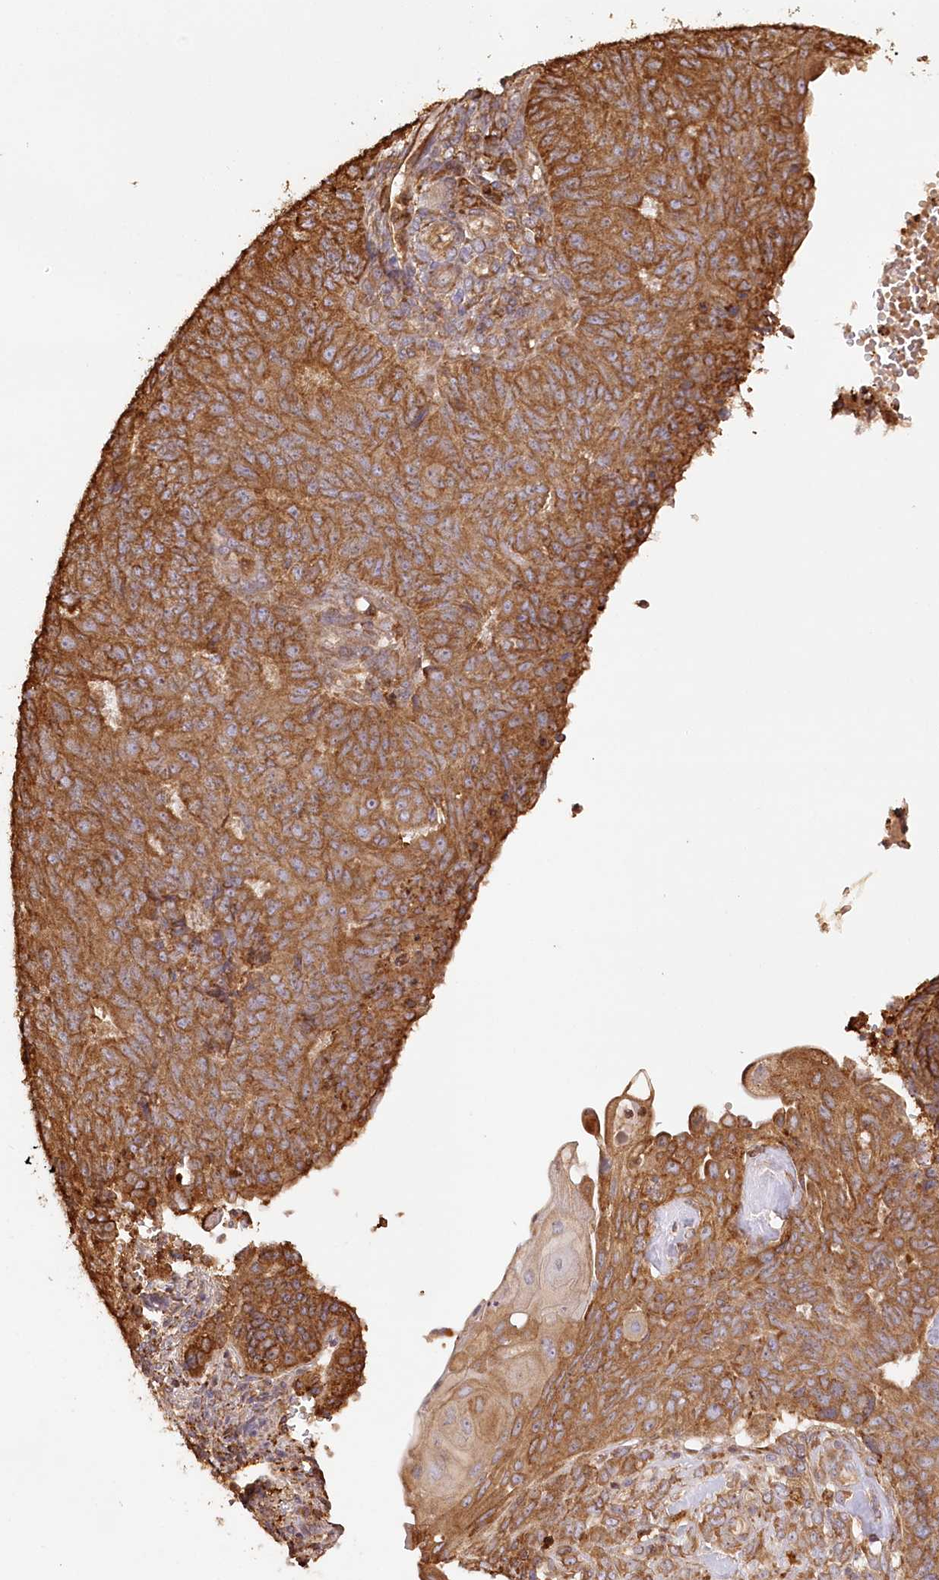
{"staining": {"intensity": "strong", "quantity": ">75%", "location": "cytoplasmic/membranous"}, "tissue": "endometrial cancer", "cell_type": "Tumor cells", "image_type": "cancer", "snomed": [{"axis": "morphology", "description": "Adenocarcinoma, NOS"}, {"axis": "topography", "description": "Endometrium"}], "caption": "Immunohistochemistry staining of endometrial cancer (adenocarcinoma), which demonstrates high levels of strong cytoplasmic/membranous staining in approximately >75% of tumor cells indicating strong cytoplasmic/membranous protein staining. The staining was performed using DAB (3,3'-diaminobenzidine) (brown) for protein detection and nuclei were counterstained in hematoxylin (blue).", "gene": "ACAP2", "patient": {"sex": "female", "age": 32}}